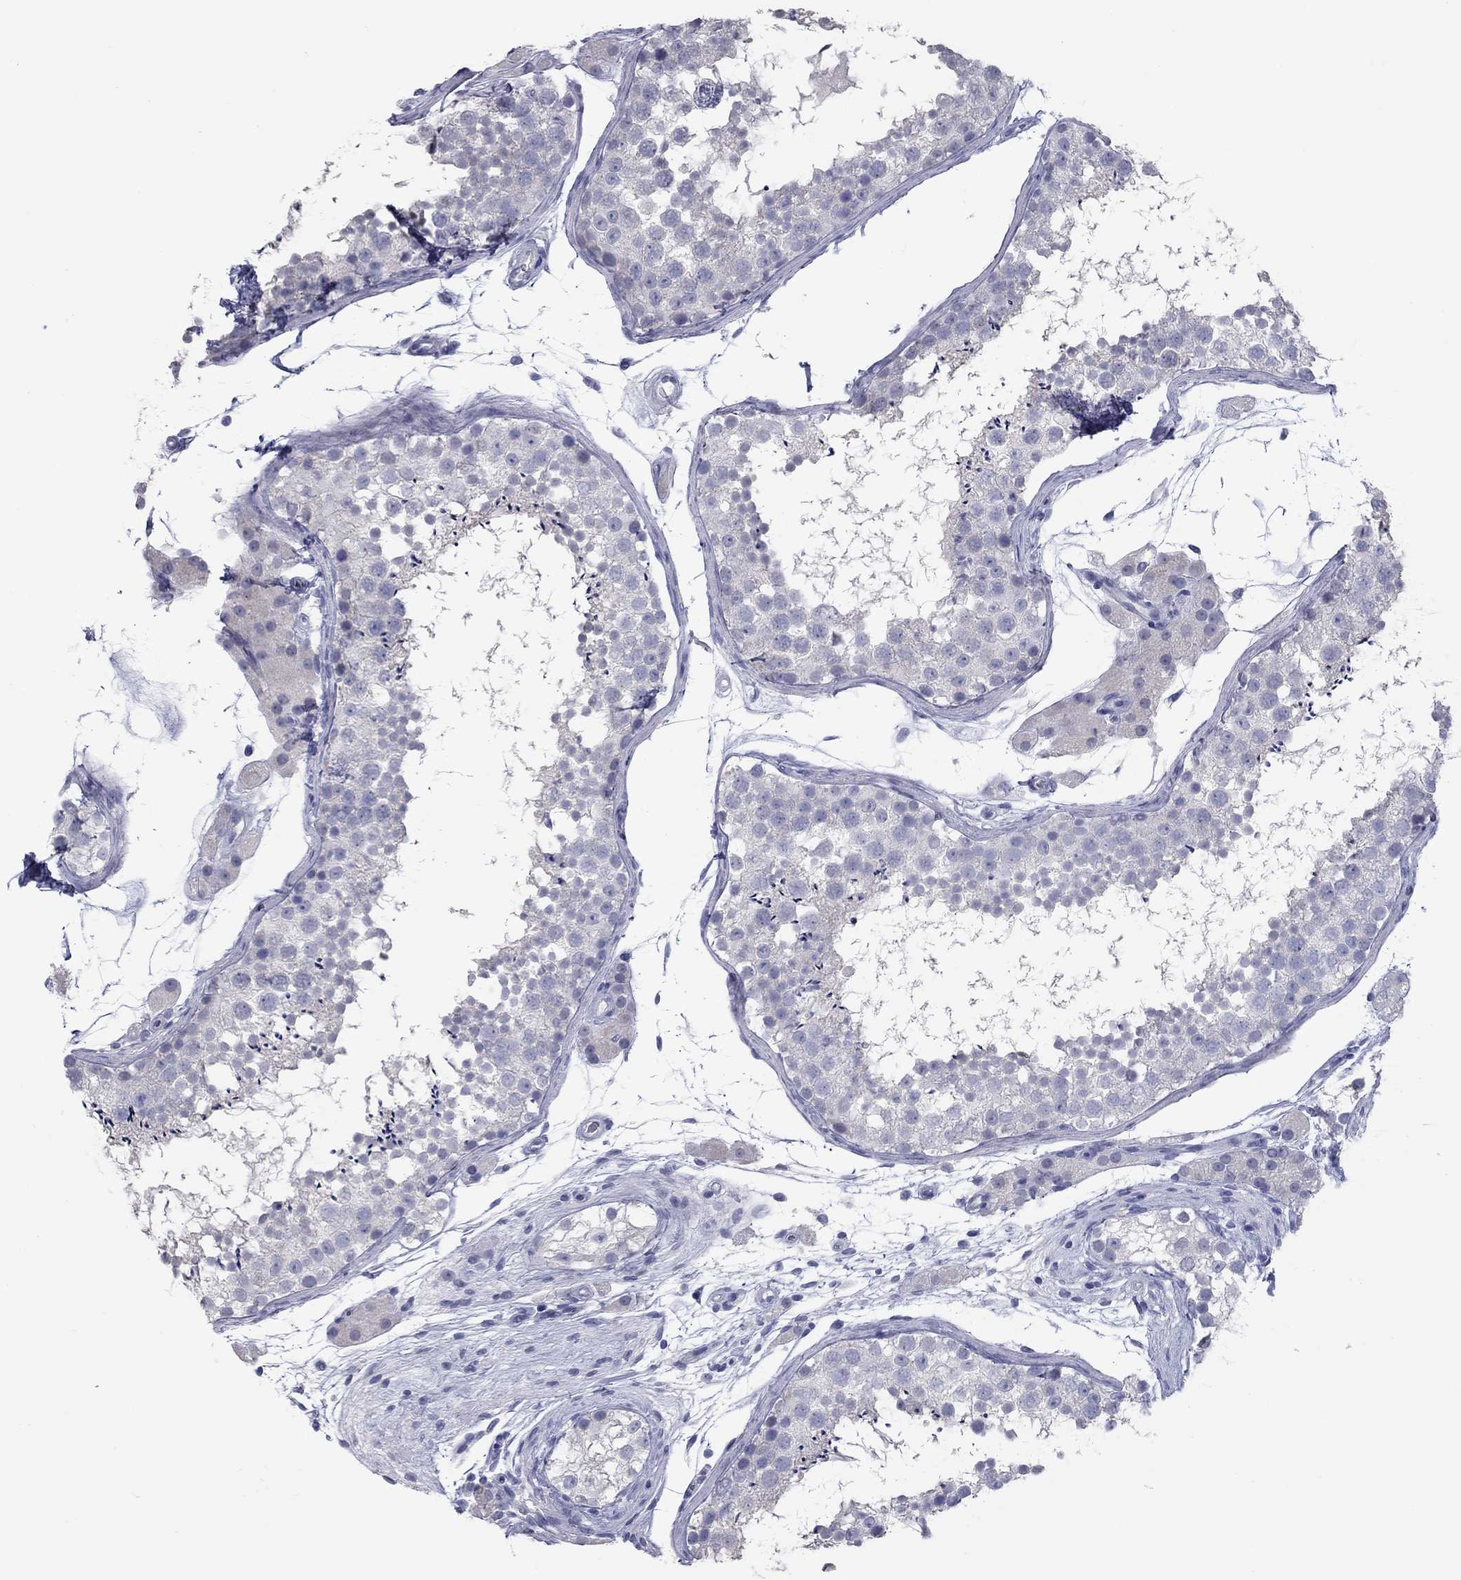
{"staining": {"intensity": "negative", "quantity": "none", "location": "none"}, "tissue": "testis", "cell_type": "Cells in seminiferous ducts", "image_type": "normal", "snomed": [{"axis": "morphology", "description": "Normal tissue, NOS"}, {"axis": "topography", "description": "Testis"}], "caption": "High magnification brightfield microscopy of normal testis stained with DAB (brown) and counterstained with hematoxylin (blue): cells in seminiferous ducts show no significant staining. (DAB immunohistochemistry with hematoxylin counter stain).", "gene": "KIRREL2", "patient": {"sex": "male", "age": 41}}